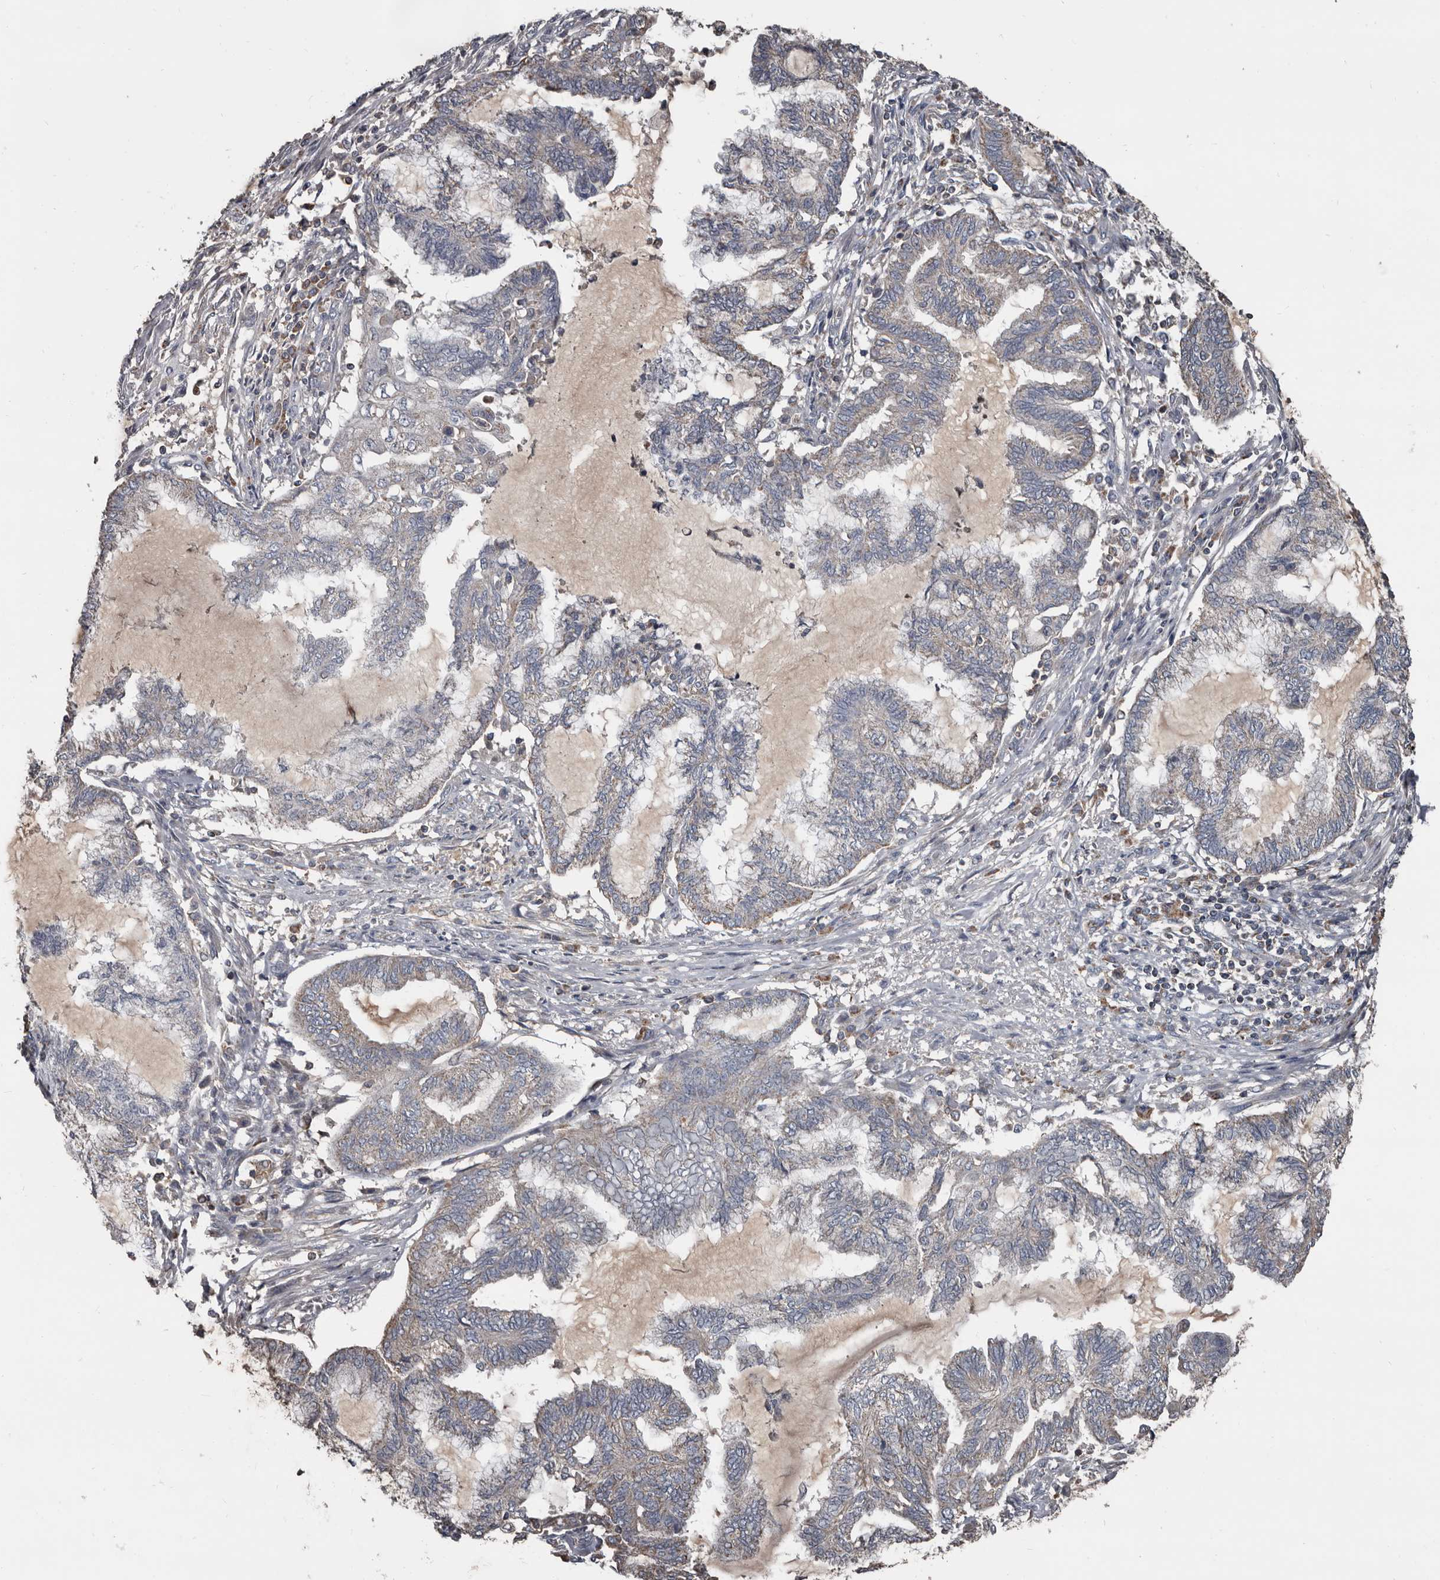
{"staining": {"intensity": "weak", "quantity": "<25%", "location": "cytoplasmic/membranous"}, "tissue": "endometrial cancer", "cell_type": "Tumor cells", "image_type": "cancer", "snomed": [{"axis": "morphology", "description": "Adenocarcinoma, NOS"}, {"axis": "topography", "description": "Endometrium"}], "caption": "A high-resolution image shows immunohistochemistry staining of endometrial cancer, which exhibits no significant expression in tumor cells.", "gene": "GREB1", "patient": {"sex": "female", "age": 86}}